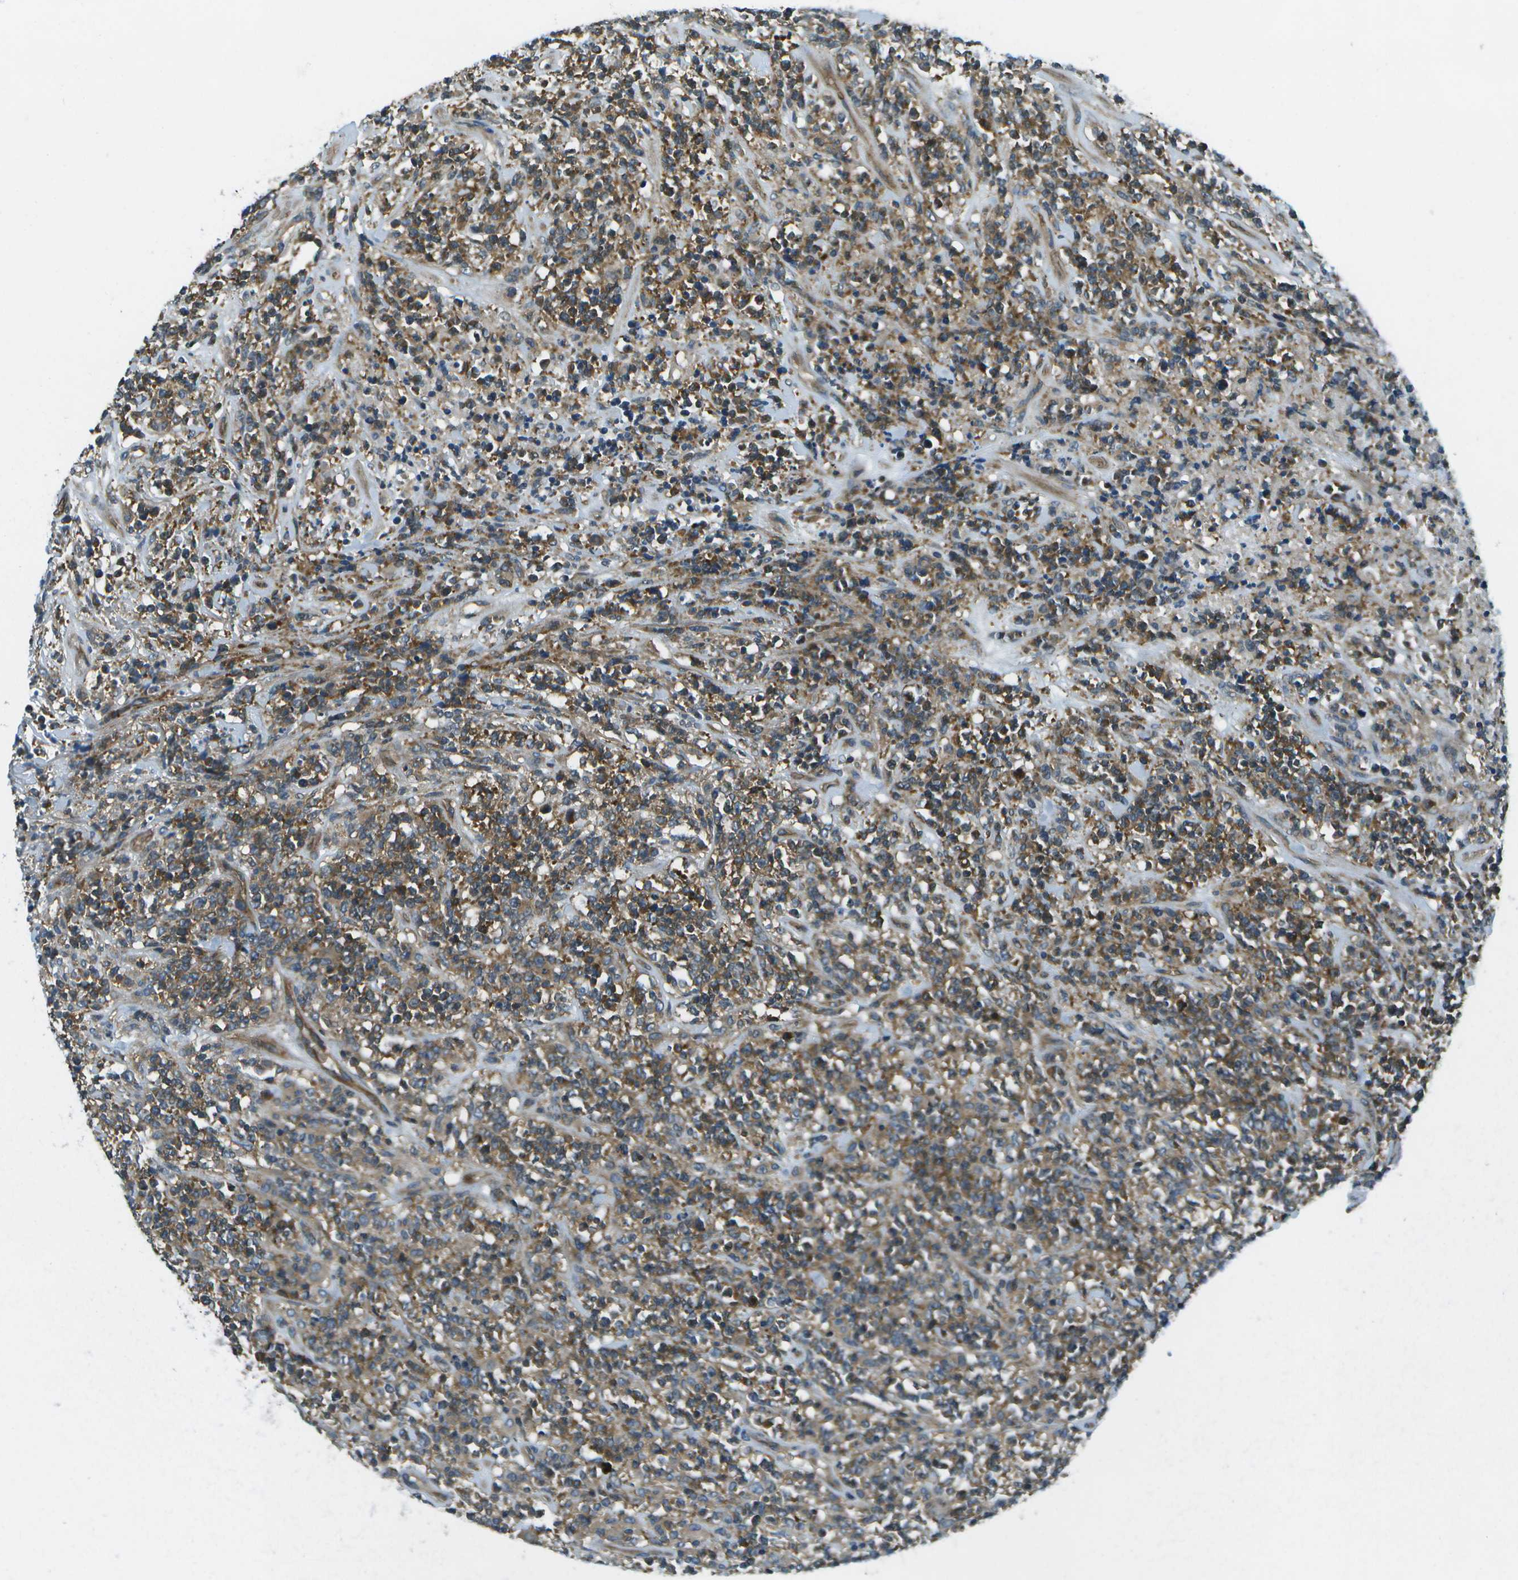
{"staining": {"intensity": "moderate", "quantity": ">75%", "location": "cytoplasmic/membranous"}, "tissue": "lymphoma", "cell_type": "Tumor cells", "image_type": "cancer", "snomed": [{"axis": "morphology", "description": "Malignant lymphoma, non-Hodgkin's type, High grade"}, {"axis": "topography", "description": "Soft tissue"}], "caption": "A medium amount of moderate cytoplasmic/membranous expression is appreciated in about >75% of tumor cells in lymphoma tissue. (DAB IHC with brightfield microscopy, high magnification).", "gene": "CTIF", "patient": {"sex": "male", "age": 18}}